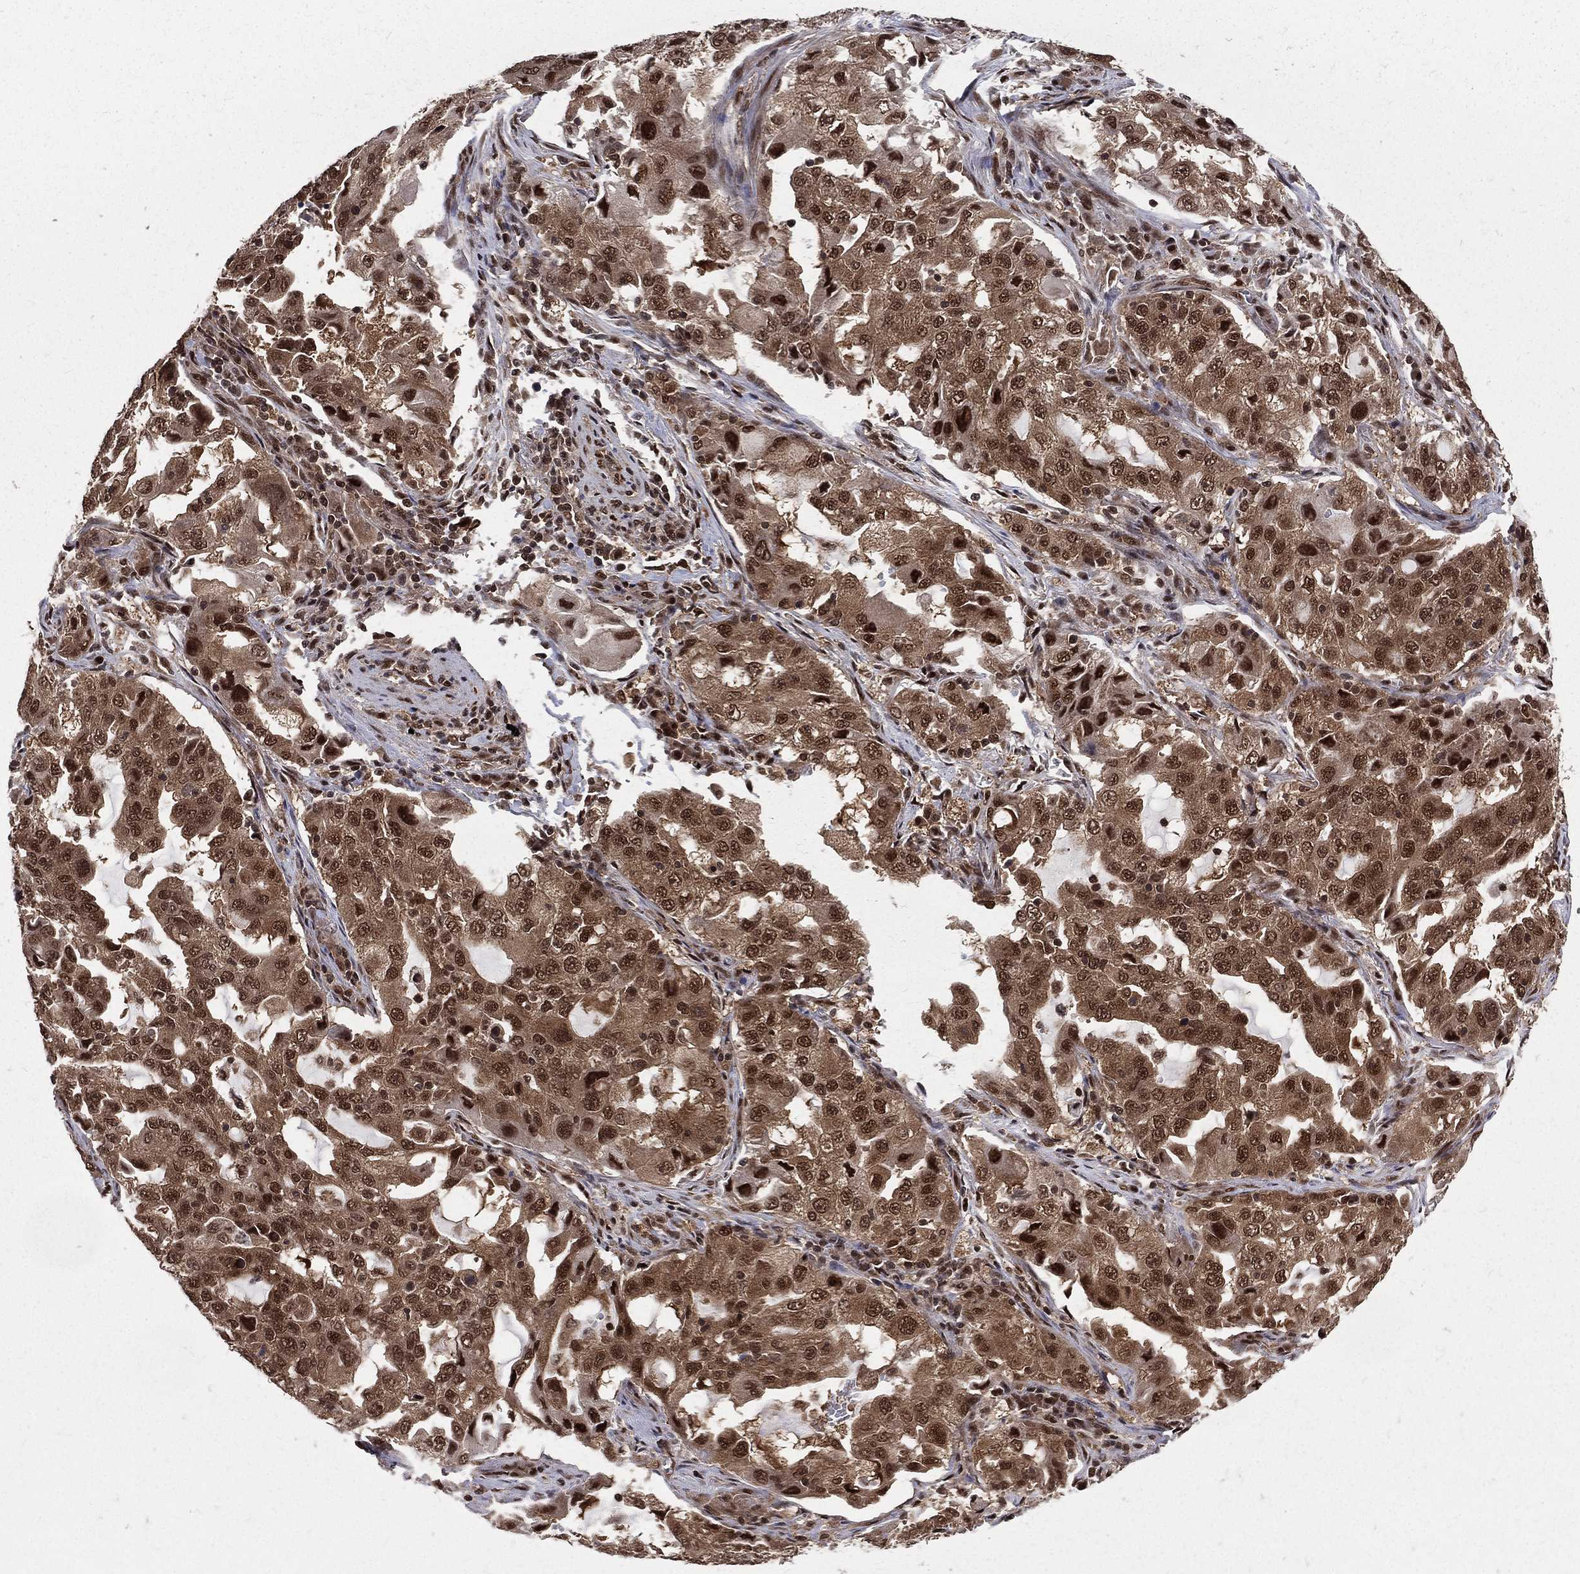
{"staining": {"intensity": "moderate", "quantity": ">75%", "location": "cytoplasmic/membranous,nuclear"}, "tissue": "lung cancer", "cell_type": "Tumor cells", "image_type": "cancer", "snomed": [{"axis": "morphology", "description": "Adenocarcinoma, NOS"}, {"axis": "topography", "description": "Lung"}], "caption": "Immunohistochemistry (IHC) of human lung adenocarcinoma exhibits medium levels of moderate cytoplasmic/membranous and nuclear staining in about >75% of tumor cells. (Stains: DAB in brown, nuclei in blue, Microscopy: brightfield microscopy at high magnification).", "gene": "COPS4", "patient": {"sex": "female", "age": 61}}